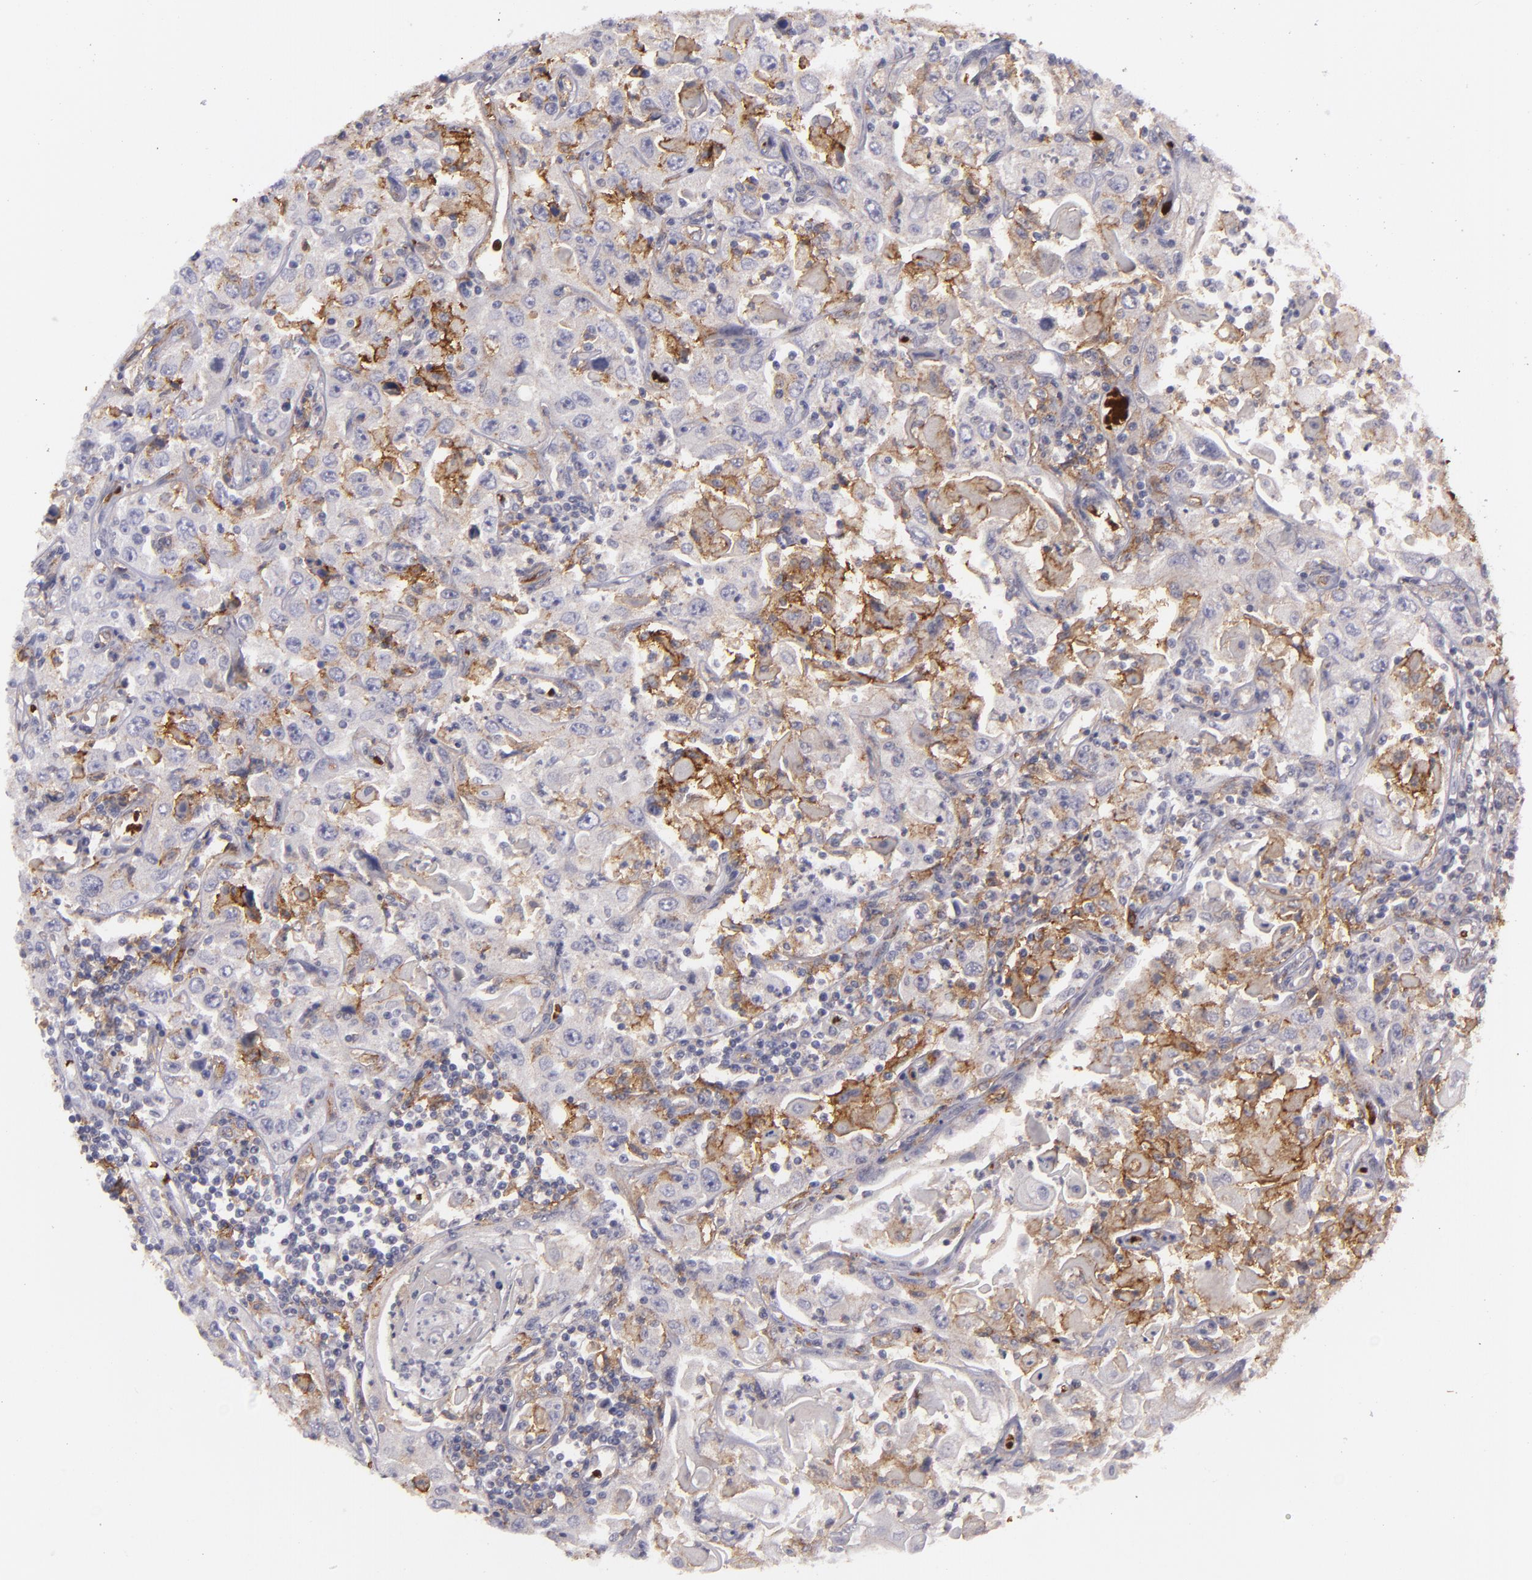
{"staining": {"intensity": "moderate", "quantity": "25%-75%", "location": "cytoplasmic/membranous"}, "tissue": "head and neck cancer", "cell_type": "Tumor cells", "image_type": "cancer", "snomed": [{"axis": "morphology", "description": "Squamous cell carcinoma, NOS"}, {"axis": "topography", "description": "Oral tissue"}, {"axis": "topography", "description": "Head-Neck"}], "caption": "Head and neck squamous cell carcinoma stained with a brown dye displays moderate cytoplasmic/membranous positive positivity in approximately 25%-75% of tumor cells.", "gene": "ACE", "patient": {"sex": "female", "age": 76}}